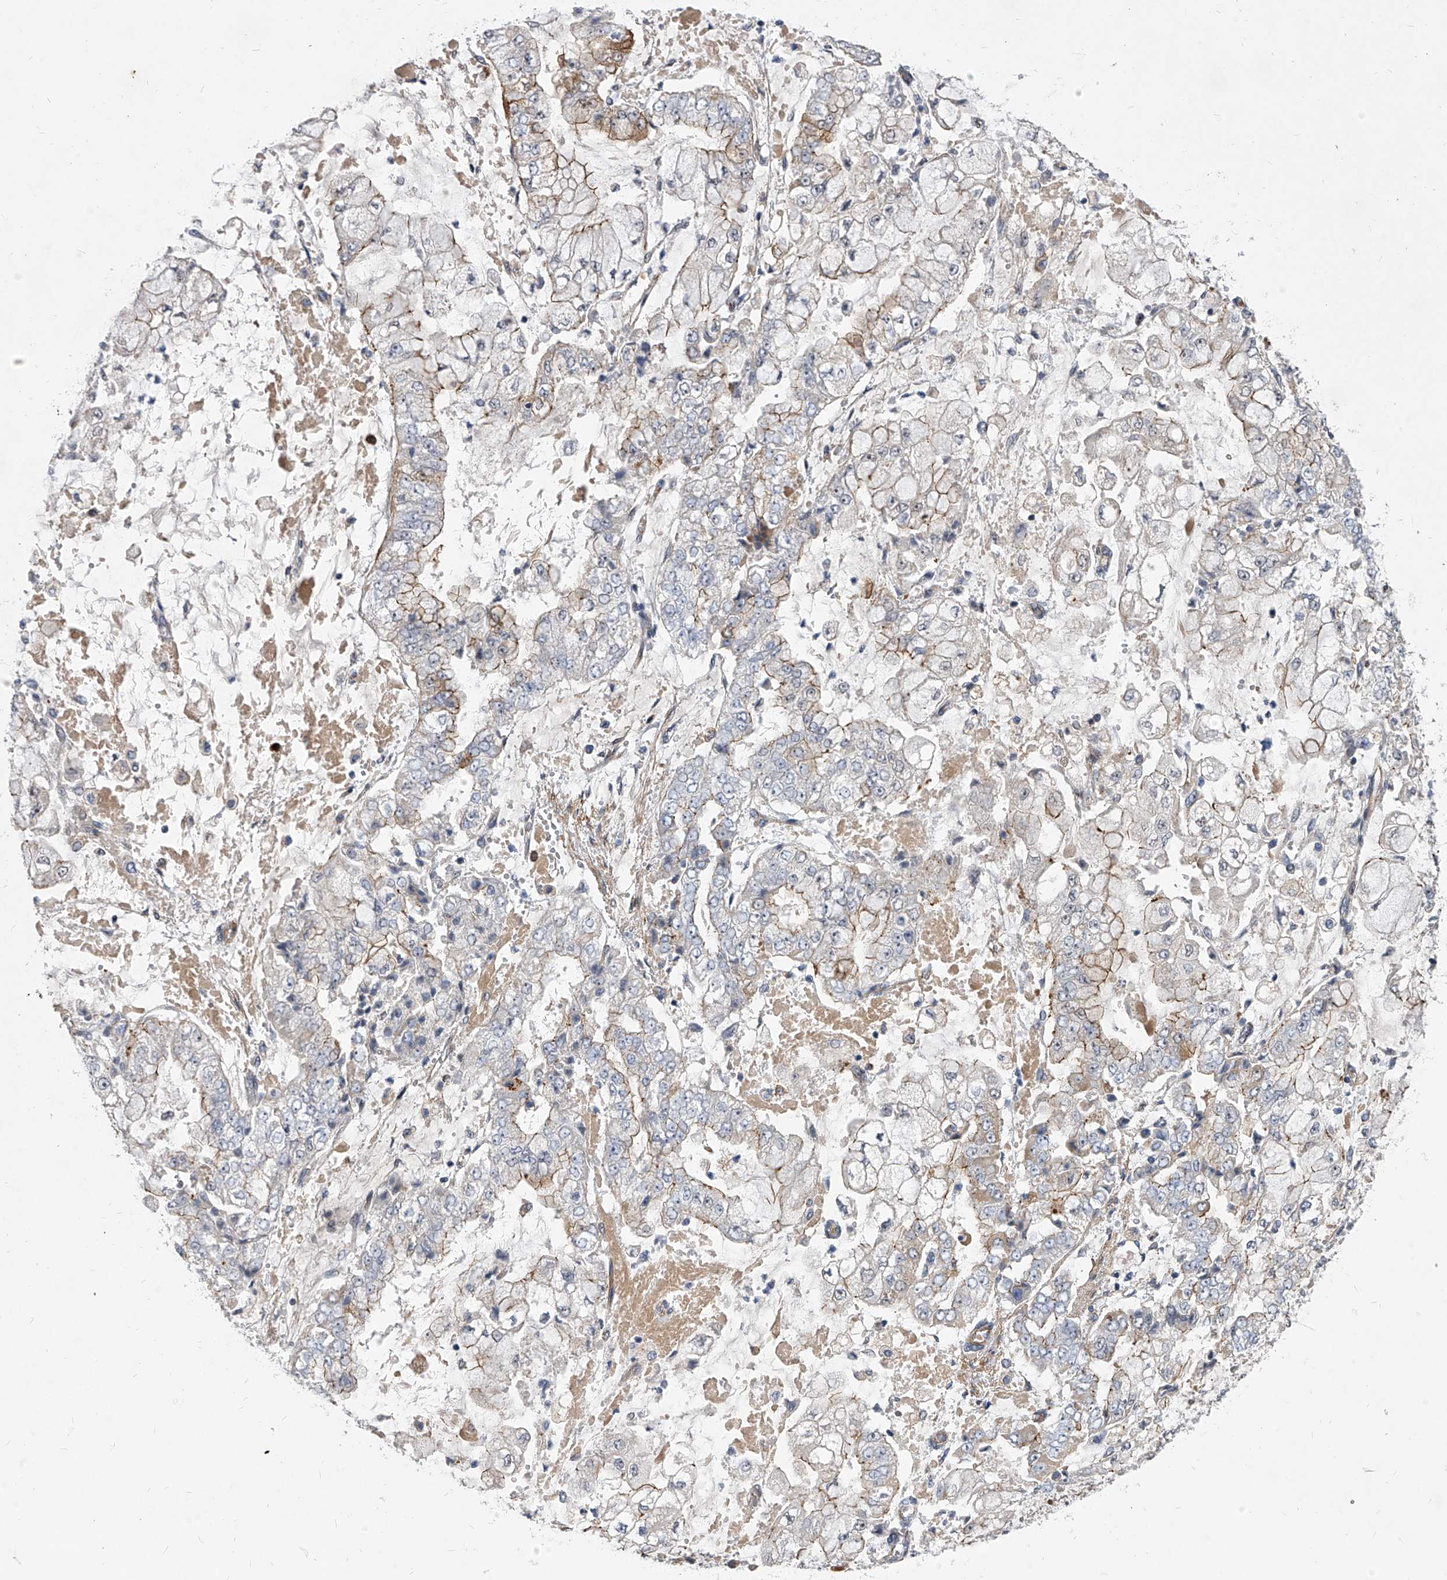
{"staining": {"intensity": "moderate", "quantity": "<25%", "location": "cytoplasmic/membranous"}, "tissue": "stomach cancer", "cell_type": "Tumor cells", "image_type": "cancer", "snomed": [{"axis": "morphology", "description": "Adenocarcinoma, NOS"}, {"axis": "topography", "description": "Stomach"}], "caption": "Adenocarcinoma (stomach) was stained to show a protein in brown. There is low levels of moderate cytoplasmic/membranous positivity in about <25% of tumor cells.", "gene": "MINDY4", "patient": {"sex": "male", "age": 76}}